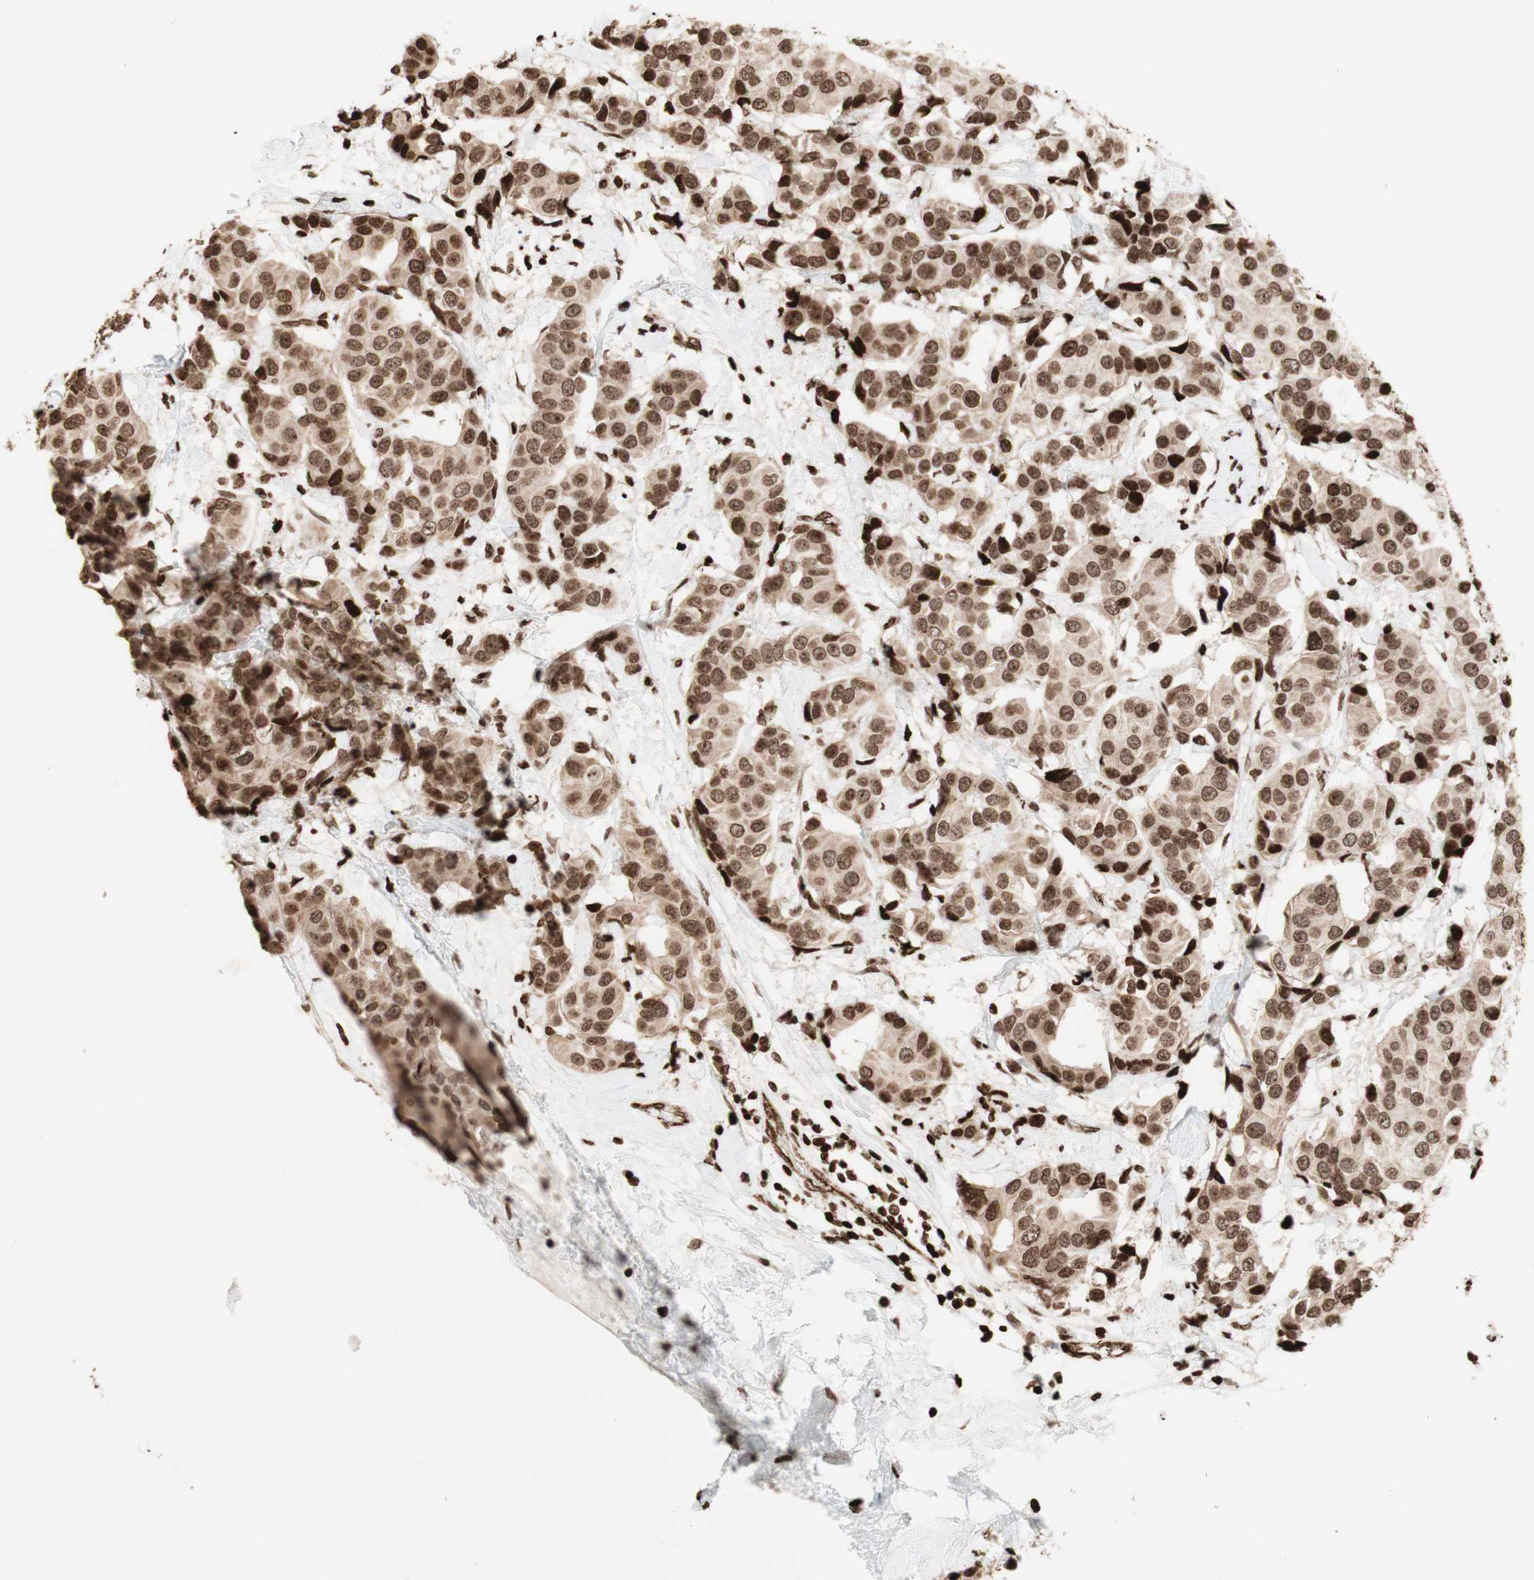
{"staining": {"intensity": "moderate", "quantity": ">75%", "location": "cytoplasmic/membranous,nuclear"}, "tissue": "breast cancer", "cell_type": "Tumor cells", "image_type": "cancer", "snomed": [{"axis": "morphology", "description": "Normal tissue, NOS"}, {"axis": "morphology", "description": "Duct carcinoma"}, {"axis": "topography", "description": "Breast"}], "caption": "Breast cancer (intraductal carcinoma) stained for a protein reveals moderate cytoplasmic/membranous and nuclear positivity in tumor cells.", "gene": "NCAPD2", "patient": {"sex": "female", "age": 39}}